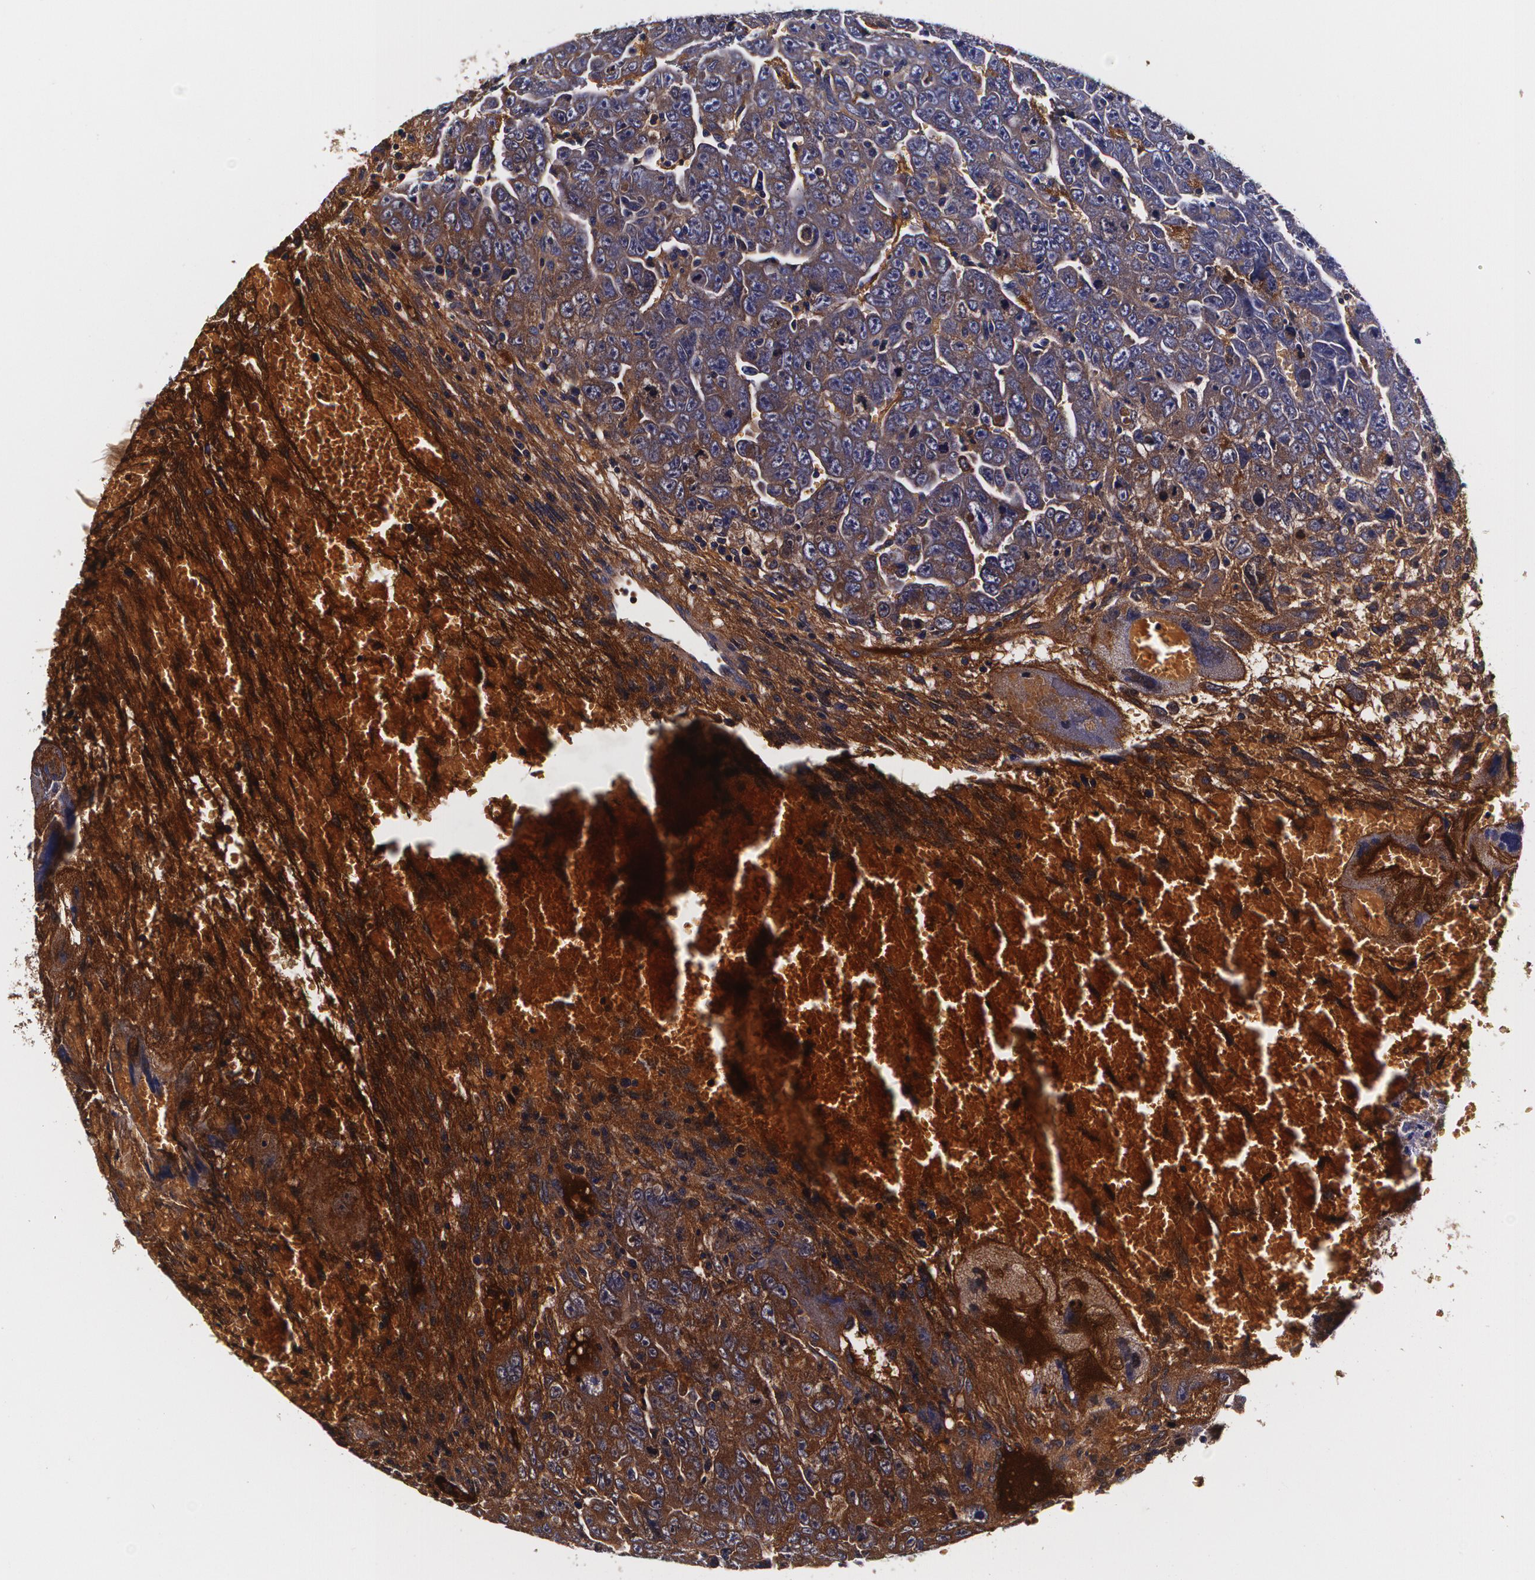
{"staining": {"intensity": "moderate", "quantity": ">75%", "location": "cytoplasmic/membranous"}, "tissue": "testis cancer", "cell_type": "Tumor cells", "image_type": "cancer", "snomed": [{"axis": "morphology", "description": "Carcinoma, Embryonal, NOS"}, {"axis": "topography", "description": "Testis"}], "caption": "Immunohistochemistry (IHC) (DAB (3,3'-diaminobenzidine)) staining of testis embryonal carcinoma displays moderate cytoplasmic/membranous protein expression in approximately >75% of tumor cells. The protein is stained brown, and the nuclei are stained in blue (DAB IHC with brightfield microscopy, high magnification).", "gene": "TTR", "patient": {"sex": "male", "age": 28}}